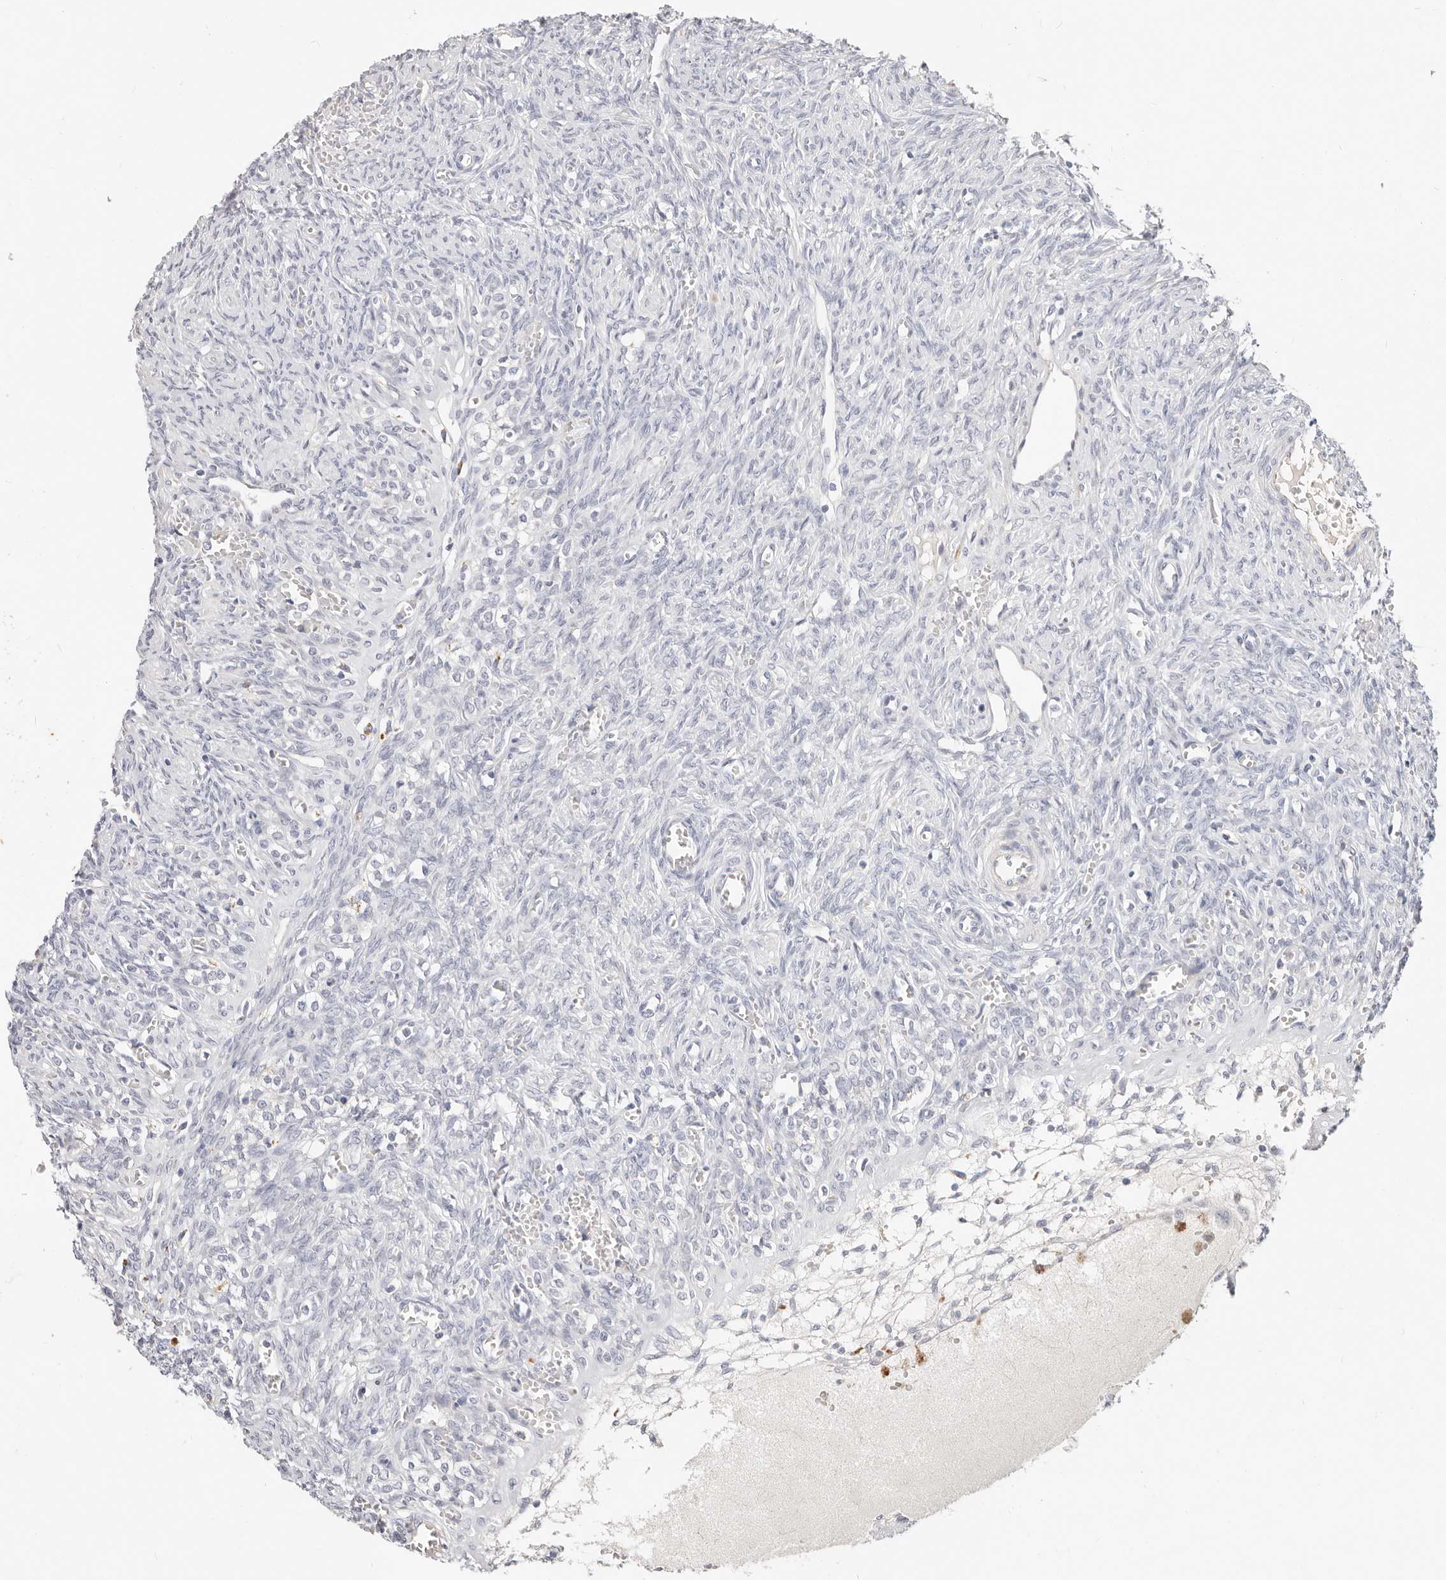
{"staining": {"intensity": "negative", "quantity": "none", "location": "none"}, "tissue": "ovary", "cell_type": "Follicle cells", "image_type": "normal", "snomed": [{"axis": "morphology", "description": "Normal tissue, NOS"}, {"axis": "topography", "description": "Ovary"}], "caption": "This is an IHC image of unremarkable ovary. There is no staining in follicle cells.", "gene": "ZRANB1", "patient": {"sex": "female", "age": 41}}